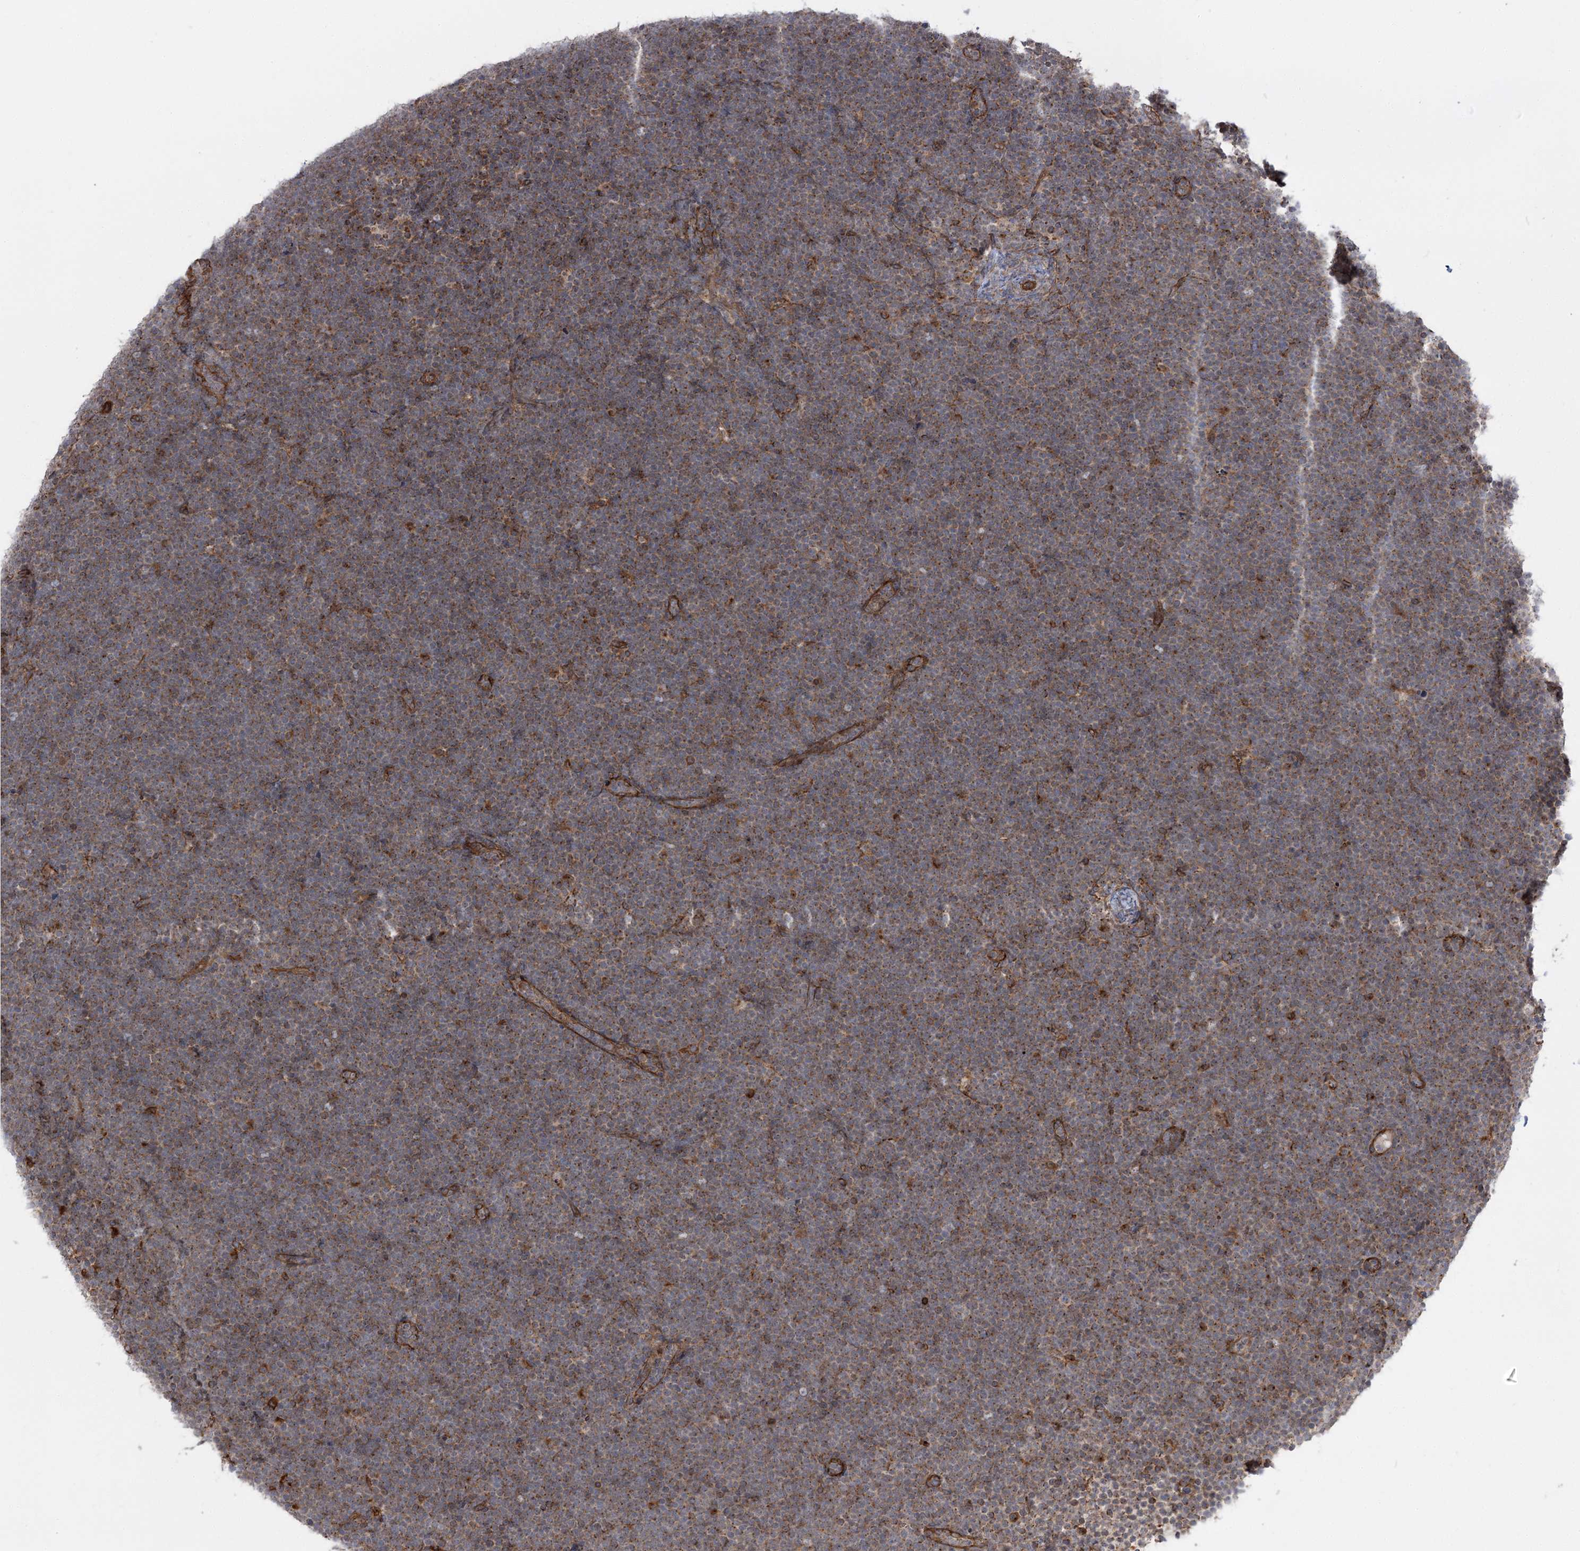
{"staining": {"intensity": "weak", "quantity": ">75%", "location": "cytoplasmic/membranous"}, "tissue": "lymphoma", "cell_type": "Tumor cells", "image_type": "cancer", "snomed": [{"axis": "morphology", "description": "Malignant lymphoma, non-Hodgkin's type, High grade"}, {"axis": "topography", "description": "Lymph node"}], "caption": "Human malignant lymphoma, non-Hodgkin's type (high-grade) stained for a protein (brown) shows weak cytoplasmic/membranous positive expression in approximately >75% of tumor cells.", "gene": "SH3BP5L", "patient": {"sex": "male", "age": 13}}